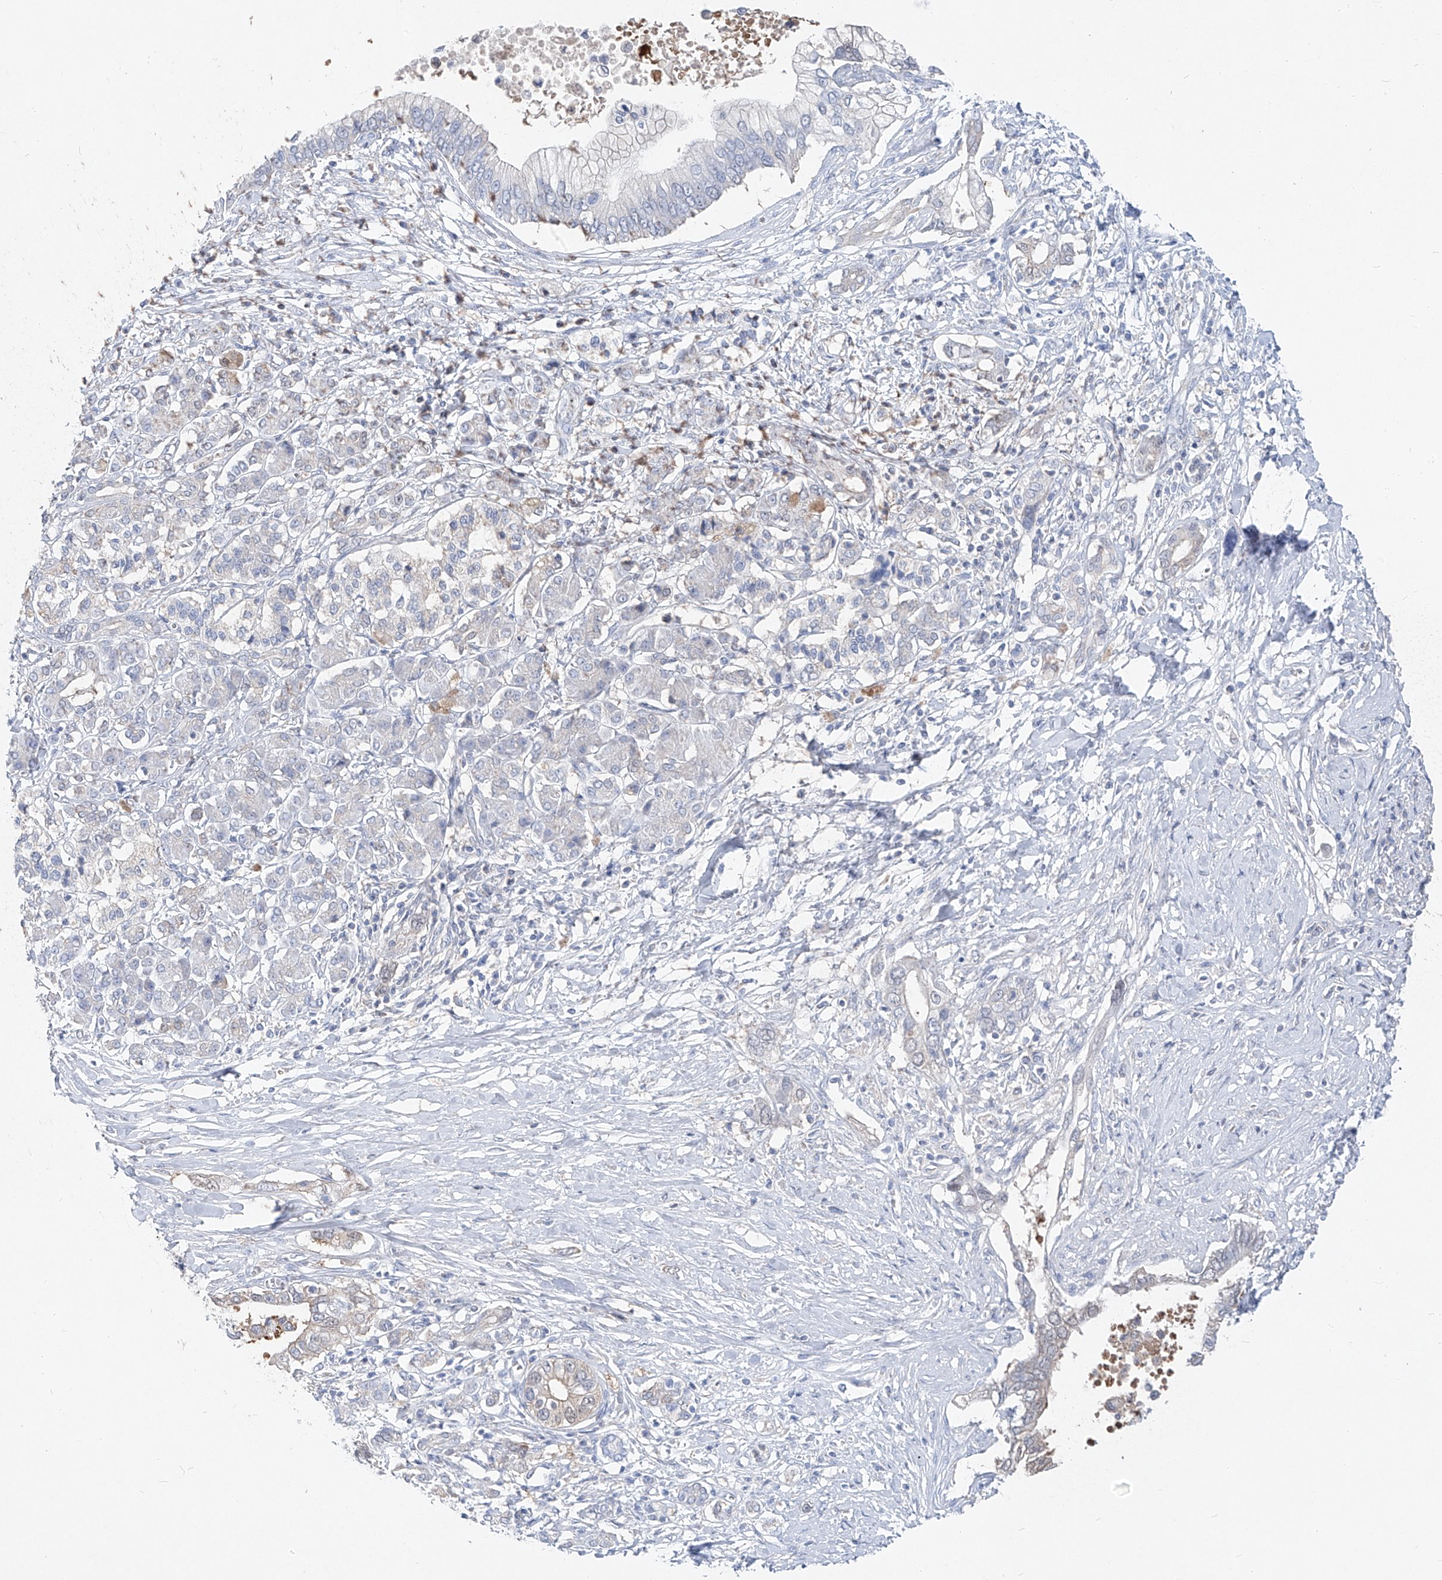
{"staining": {"intensity": "negative", "quantity": "none", "location": "none"}, "tissue": "pancreatic cancer", "cell_type": "Tumor cells", "image_type": "cancer", "snomed": [{"axis": "morphology", "description": "Normal tissue, NOS"}, {"axis": "morphology", "description": "Adenocarcinoma, NOS"}, {"axis": "topography", "description": "Pancreas"}, {"axis": "topography", "description": "Peripheral nerve tissue"}], "caption": "The image shows no staining of tumor cells in pancreatic cancer (adenocarcinoma).", "gene": "UFL1", "patient": {"sex": "male", "age": 59}}